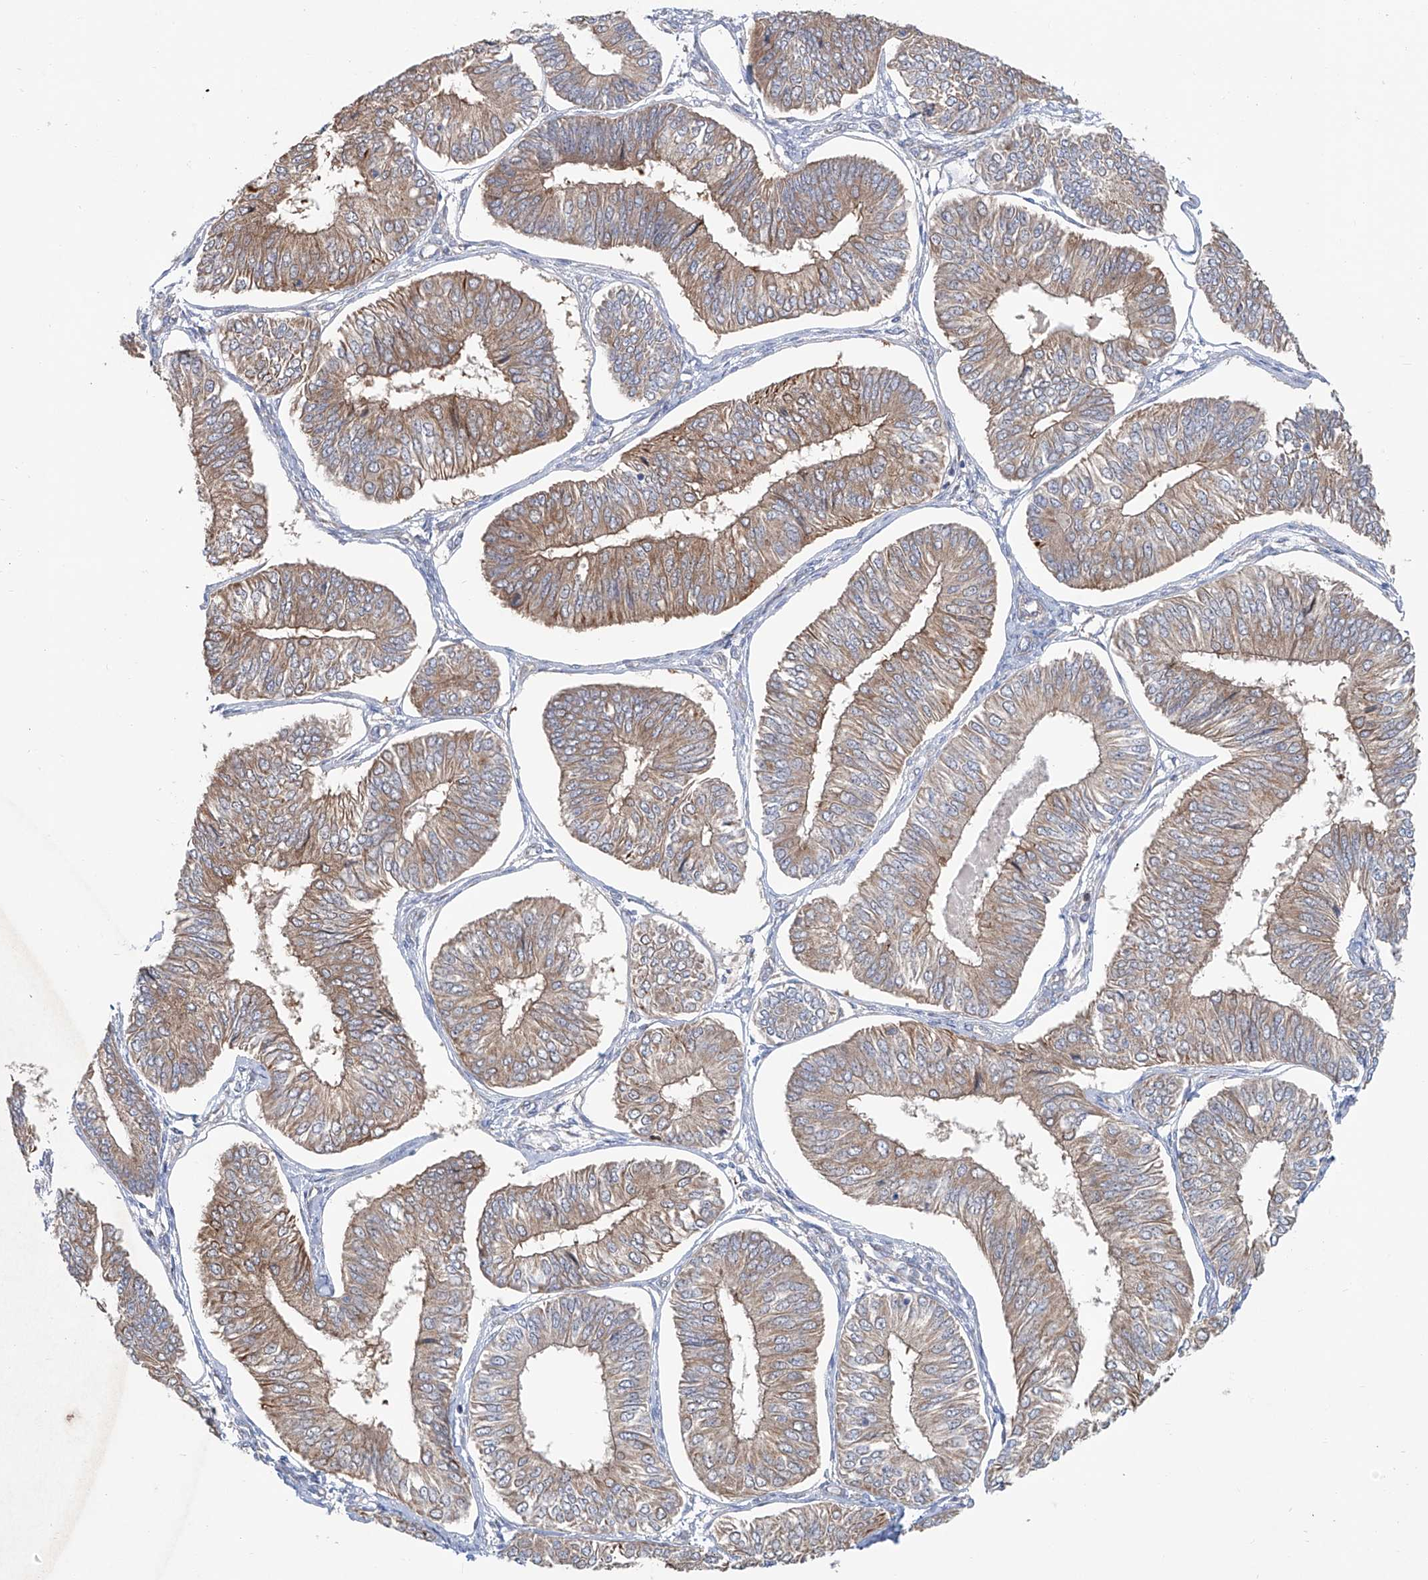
{"staining": {"intensity": "moderate", "quantity": ">75%", "location": "cytoplasmic/membranous"}, "tissue": "endometrial cancer", "cell_type": "Tumor cells", "image_type": "cancer", "snomed": [{"axis": "morphology", "description": "Adenocarcinoma, NOS"}, {"axis": "topography", "description": "Endometrium"}], "caption": "Human endometrial cancer (adenocarcinoma) stained with a protein marker exhibits moderate staining in tumor cells.", "gene": "KLC4", "patient": {"sex": "female", "age": 58}}